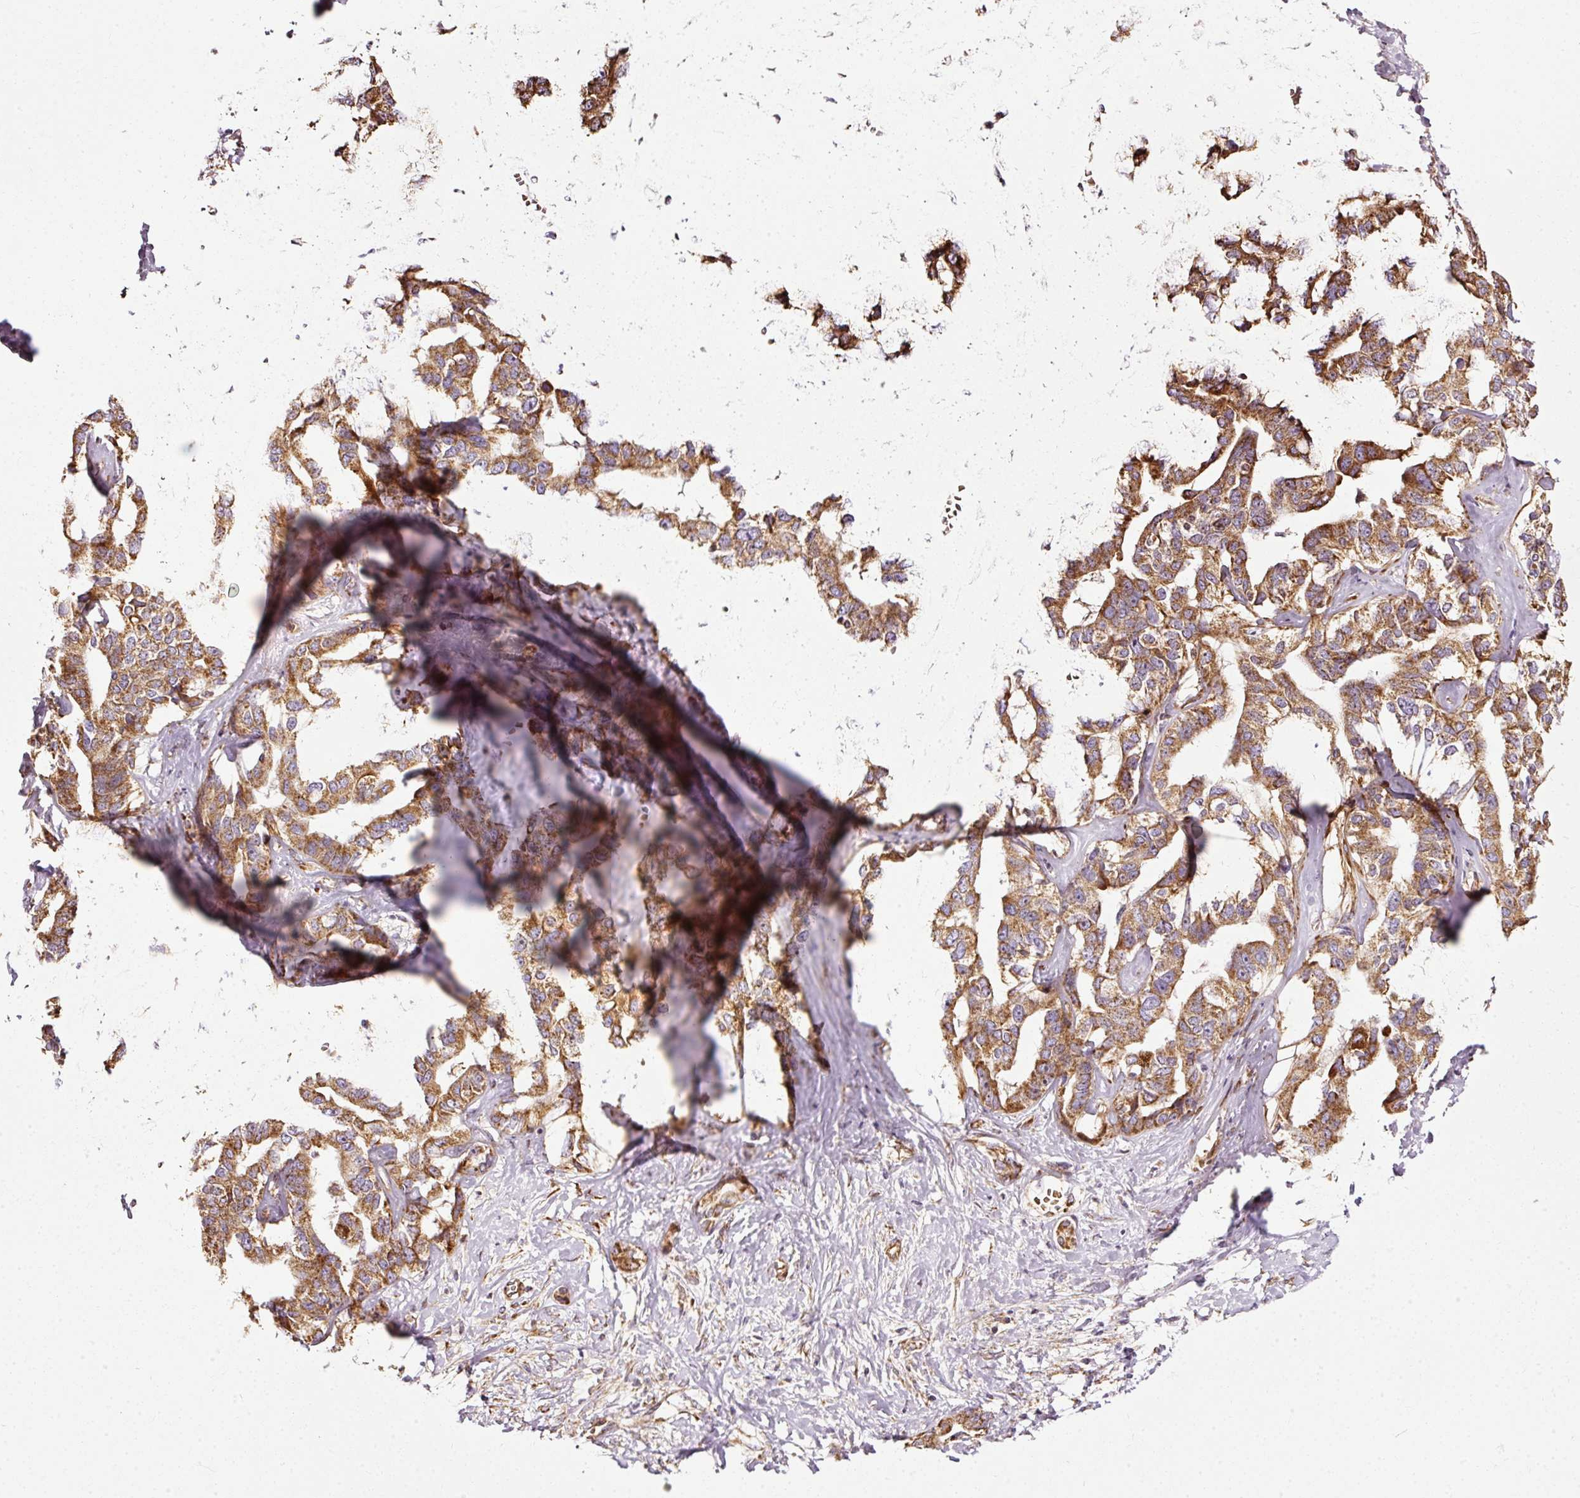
{"staining": {"intensity": "moderate", "quantity": ">75%", "location": "cytoplasmic/membranous"}, "tissue": "liver cancer", "cell_type": "Tumor cells", "image_type": "cancer", "snomed": [{"axis": "morphology", "description": "Cholangiocarcinoma"}, {"axis": "topography", "description": "Liver"}], "caption": "Liver cancer stained with a brown dye displays moderate cytoplasmic/membranous positive positivity in about >75% of tumor cells.", "gene": "ISCU", "patient": {"sex": "male", "age": 59}}